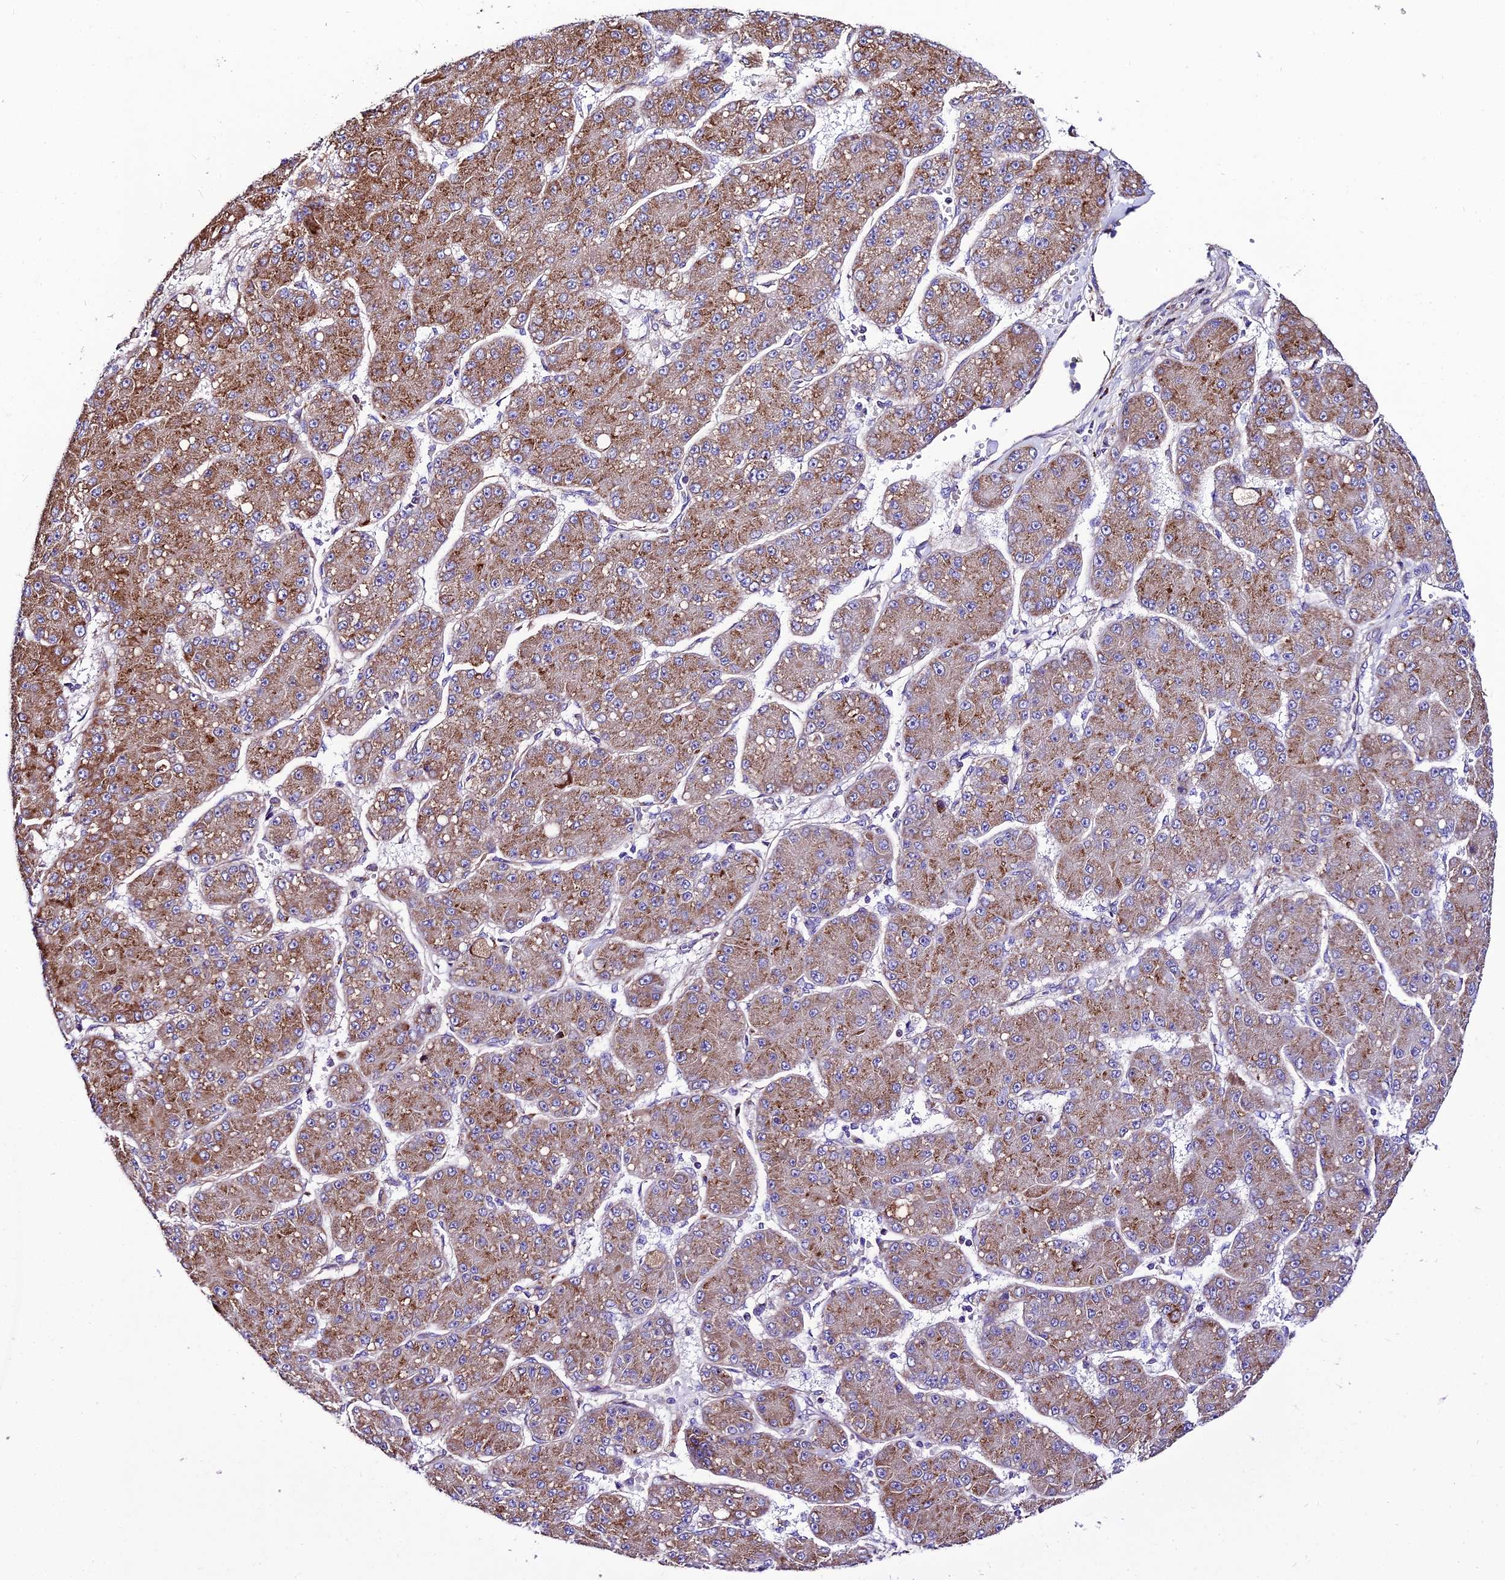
{"staining": {"intensity": "moderate", "quantity": ">75%", "location": "cytoplasmic/membranous"}, "tissue": "liver cancer", "cell_type": "Tumor cells", "image_type": "cancer", "snomed": [{"axis": "morphology", "description": "Carcinoma, Hepatocellular, NOS"}, {"axis": "topography", "description": "Liver"}], "caption": "Immunohistochemical staining of liver cancer (hepatocellular carcinoma) shows moderate cytoplasmic/membranous protein staining in about >75% of tumor cells.", "gene": "VPS13C", "patient": {"sex": "male", "age": 67}}